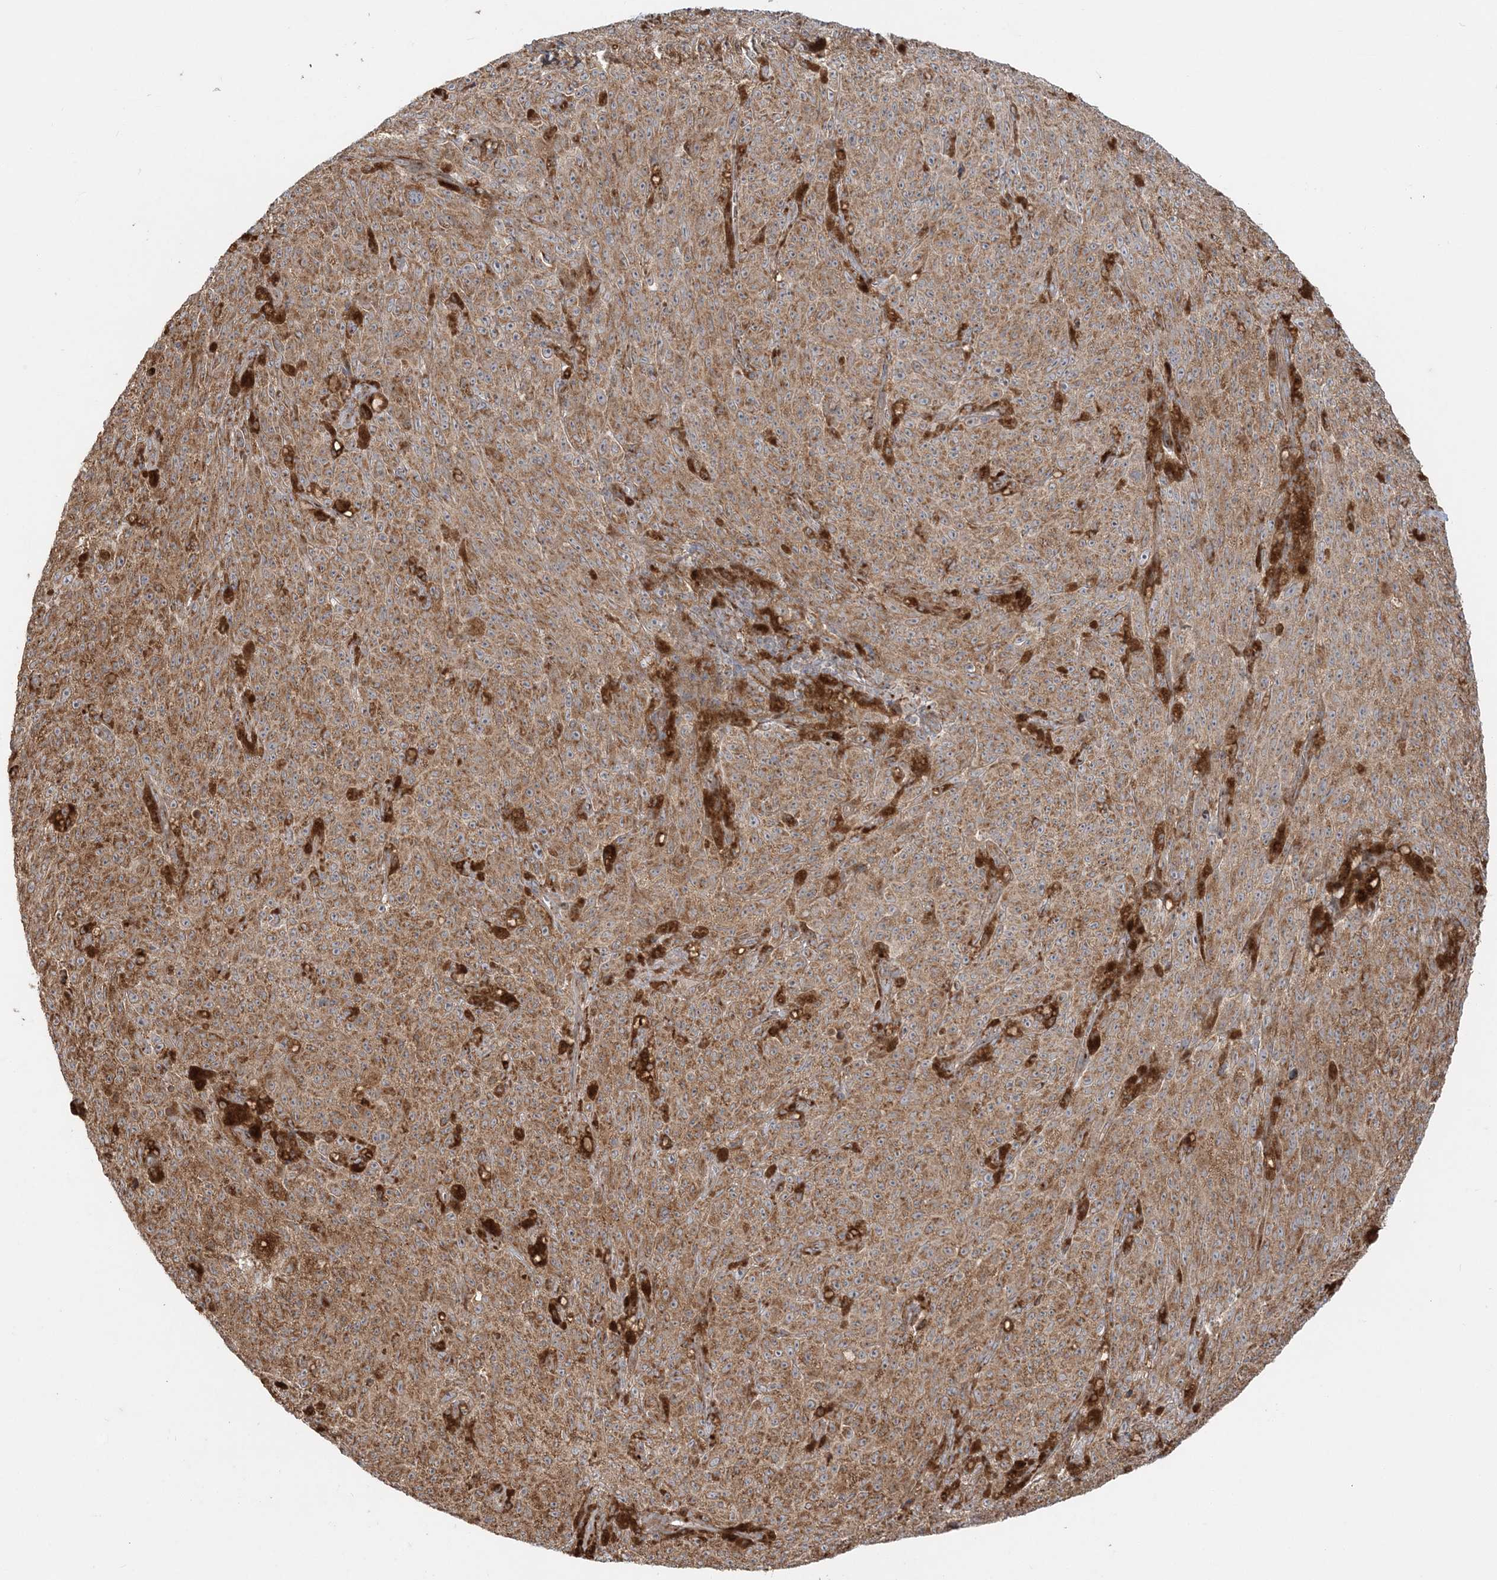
{"staining": {"intensity": "moderate", "quantity": ">75%", "location": "cytoplasmic/membranous"}, "tissue": "melanoma", "cell_type": "Tumor cells", "image_type": "cancer", "snomed": [{"axis": "morphology", "description": "Malignant melanoma, NOS"}, {"axis": "topography", "description": "Skin"}], "caption": "Immunohistochemical staining of human malignant melanoma displays medium levels of moderate cytoplasmic/membranous protein expression in about >75% of tumor cells. (DAB (3,3'-diaminobenzidine) IHC, brown staining for protein, blue staining for nuclei).", "gene": "ABCC3", "patient": {"sex": "female", "age": 82}}